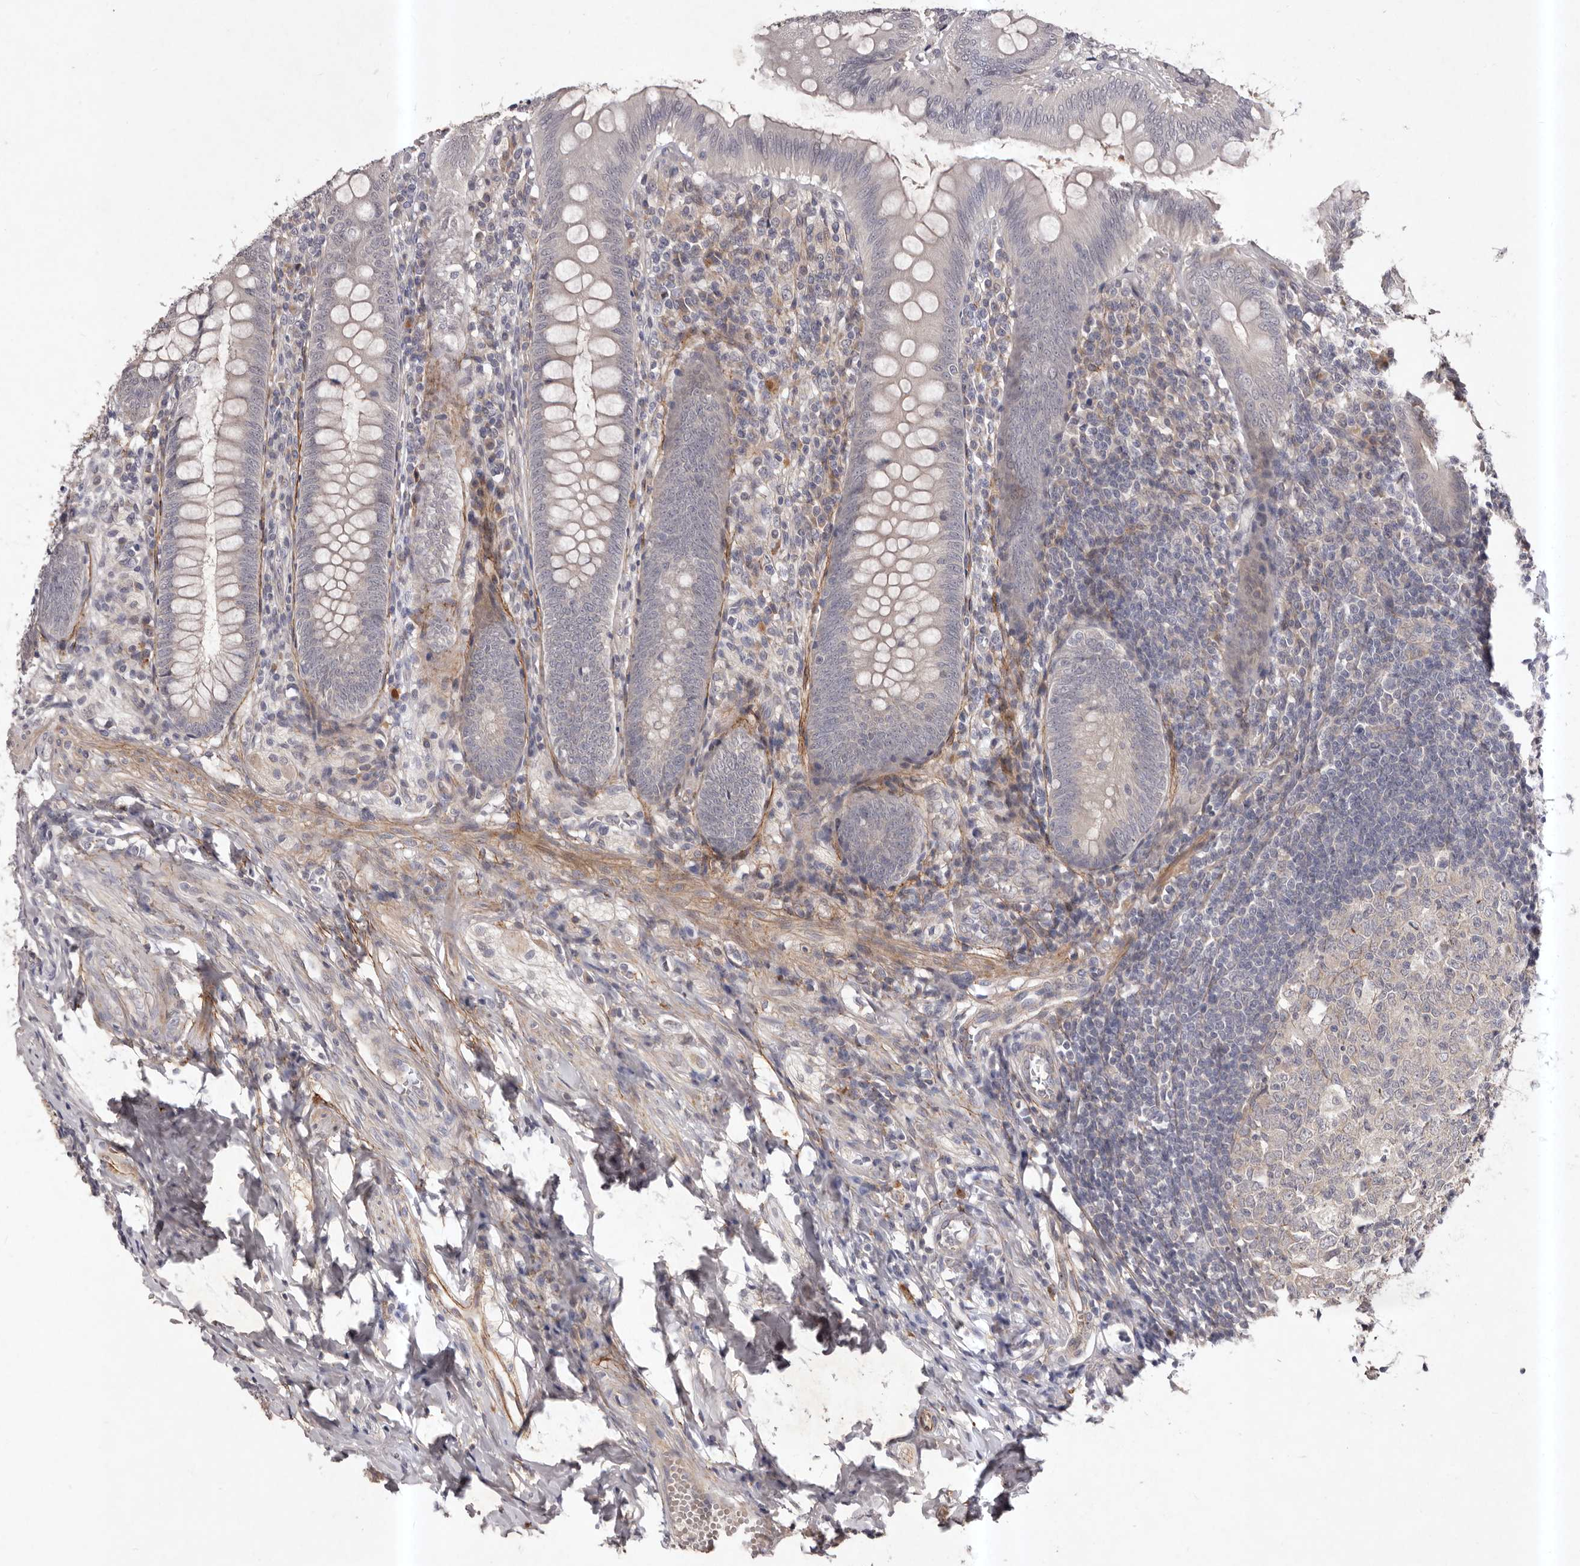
{"staining": {"intensity": "weak", "quantity": "<25%", "location": "cytoplasmic/membranous"}, "tissue": "appendix", "cell_type": "Glandular cells", "image_type": "normal", "snomed": [{"axis": "morphology", "description": "Normal tissue, NOS"}, {"axis": "topography", "description": "Appendix"}], "caption": "This is an IHC histopathology image of normal human appendix. There is no expression in glandular cells.", "gene": "HBS1L", "patient": {"sex": "male", "age": 14}}